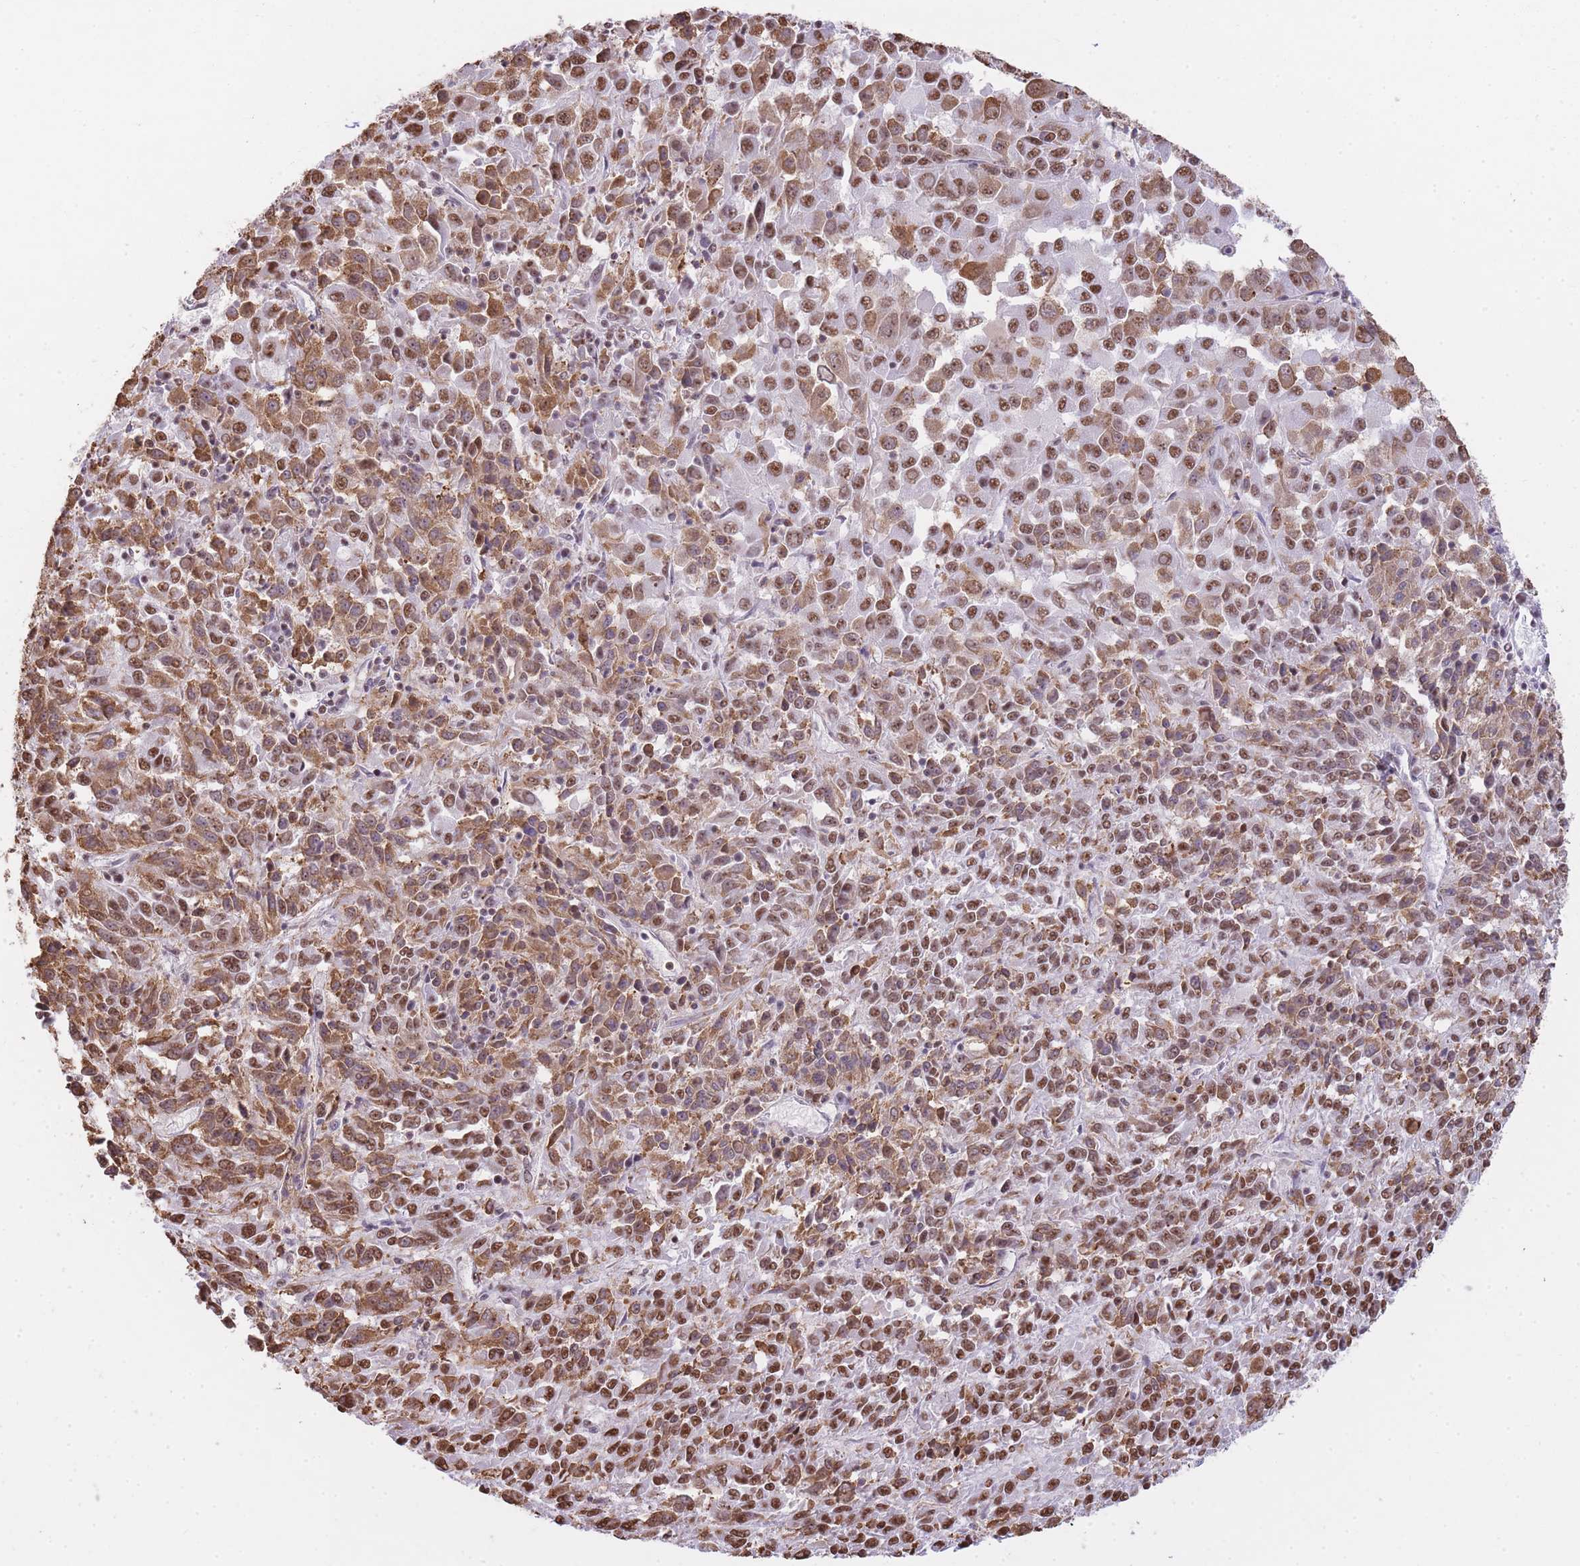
{"staining": {"intensity": "moderate", "quantity": ">75%", "location": "cytoplasmic/membranous,nuclear"}, "tissue": "melanoma", "cell_type": "Tumor cells", "image_type": "cancer", "snomed": [{"axis": "morphology", "description": "Malignant melanoma, Metastatic site"}, {"axis": "topography", "description": "Lung"}], "caption": "Melanoma stained for a protein displays moderate cytoplasmic/membranous and nuclear positivity in tumor cells.", "gene": "EVC2", "patient": {"sex": "male", "age": 64}}